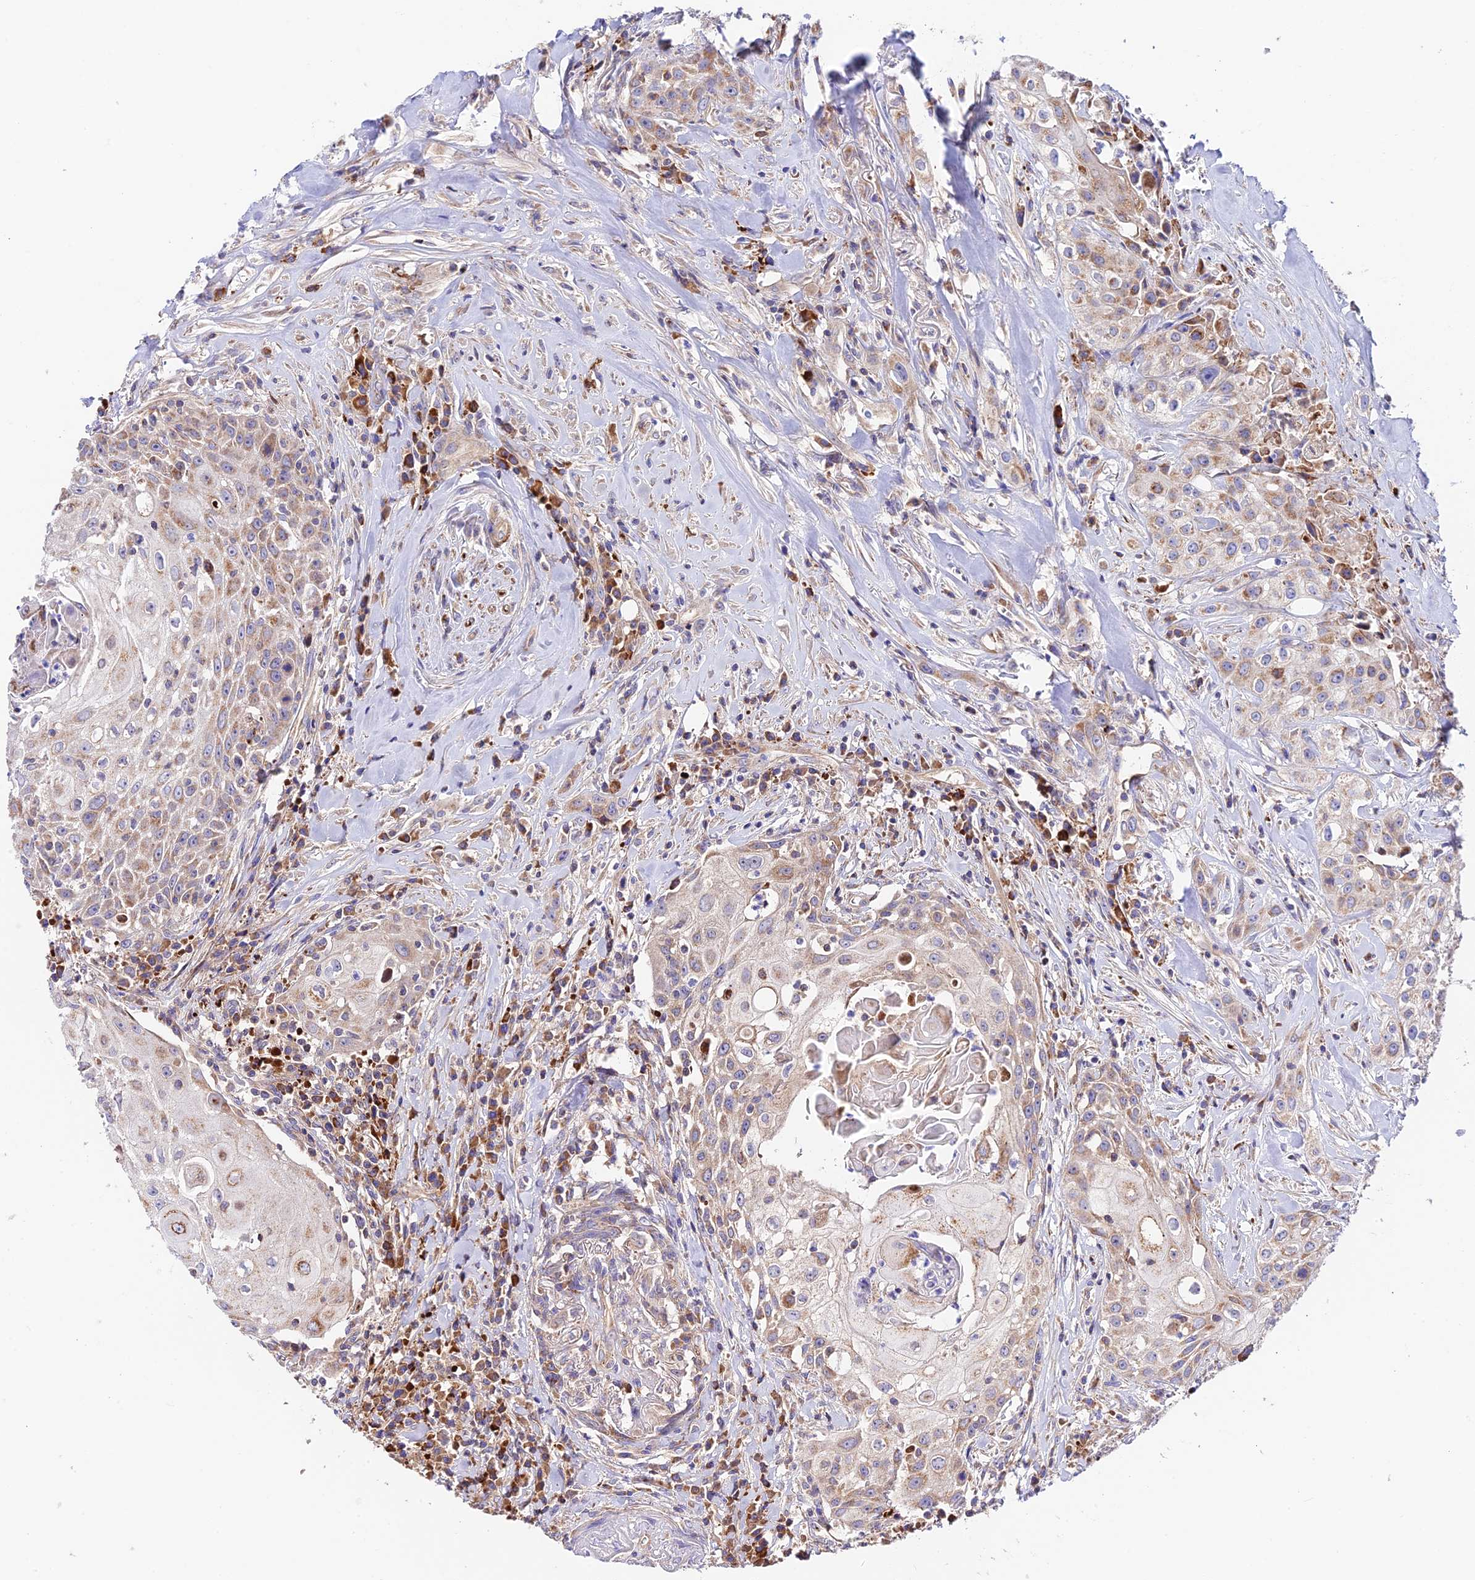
{"staining": {"intensity": "moderate", "quantity": "25%-75%", "location": "cytoplasmic/membranous"}, "tissue": "head and neck cancer", "cell_type": "Tumor cells", "image_type": "cancer", "snomed": [{"axis": "morphology", "description": "Squamous cell carcinoma, NOS"}, {"axis": "topography", "description": "Oral tissue"}, {"axis": "topography", "description": "Head-Neck"}], "caption": "About 25%-75% of tumor cells in head and neck cancer reveal moderate cytoplasmic/membranous protein positivity as visualized by brown immunohistochemical staining.", "gene": "VPS13C", "patient": {"sex": "female", "age": 82}}